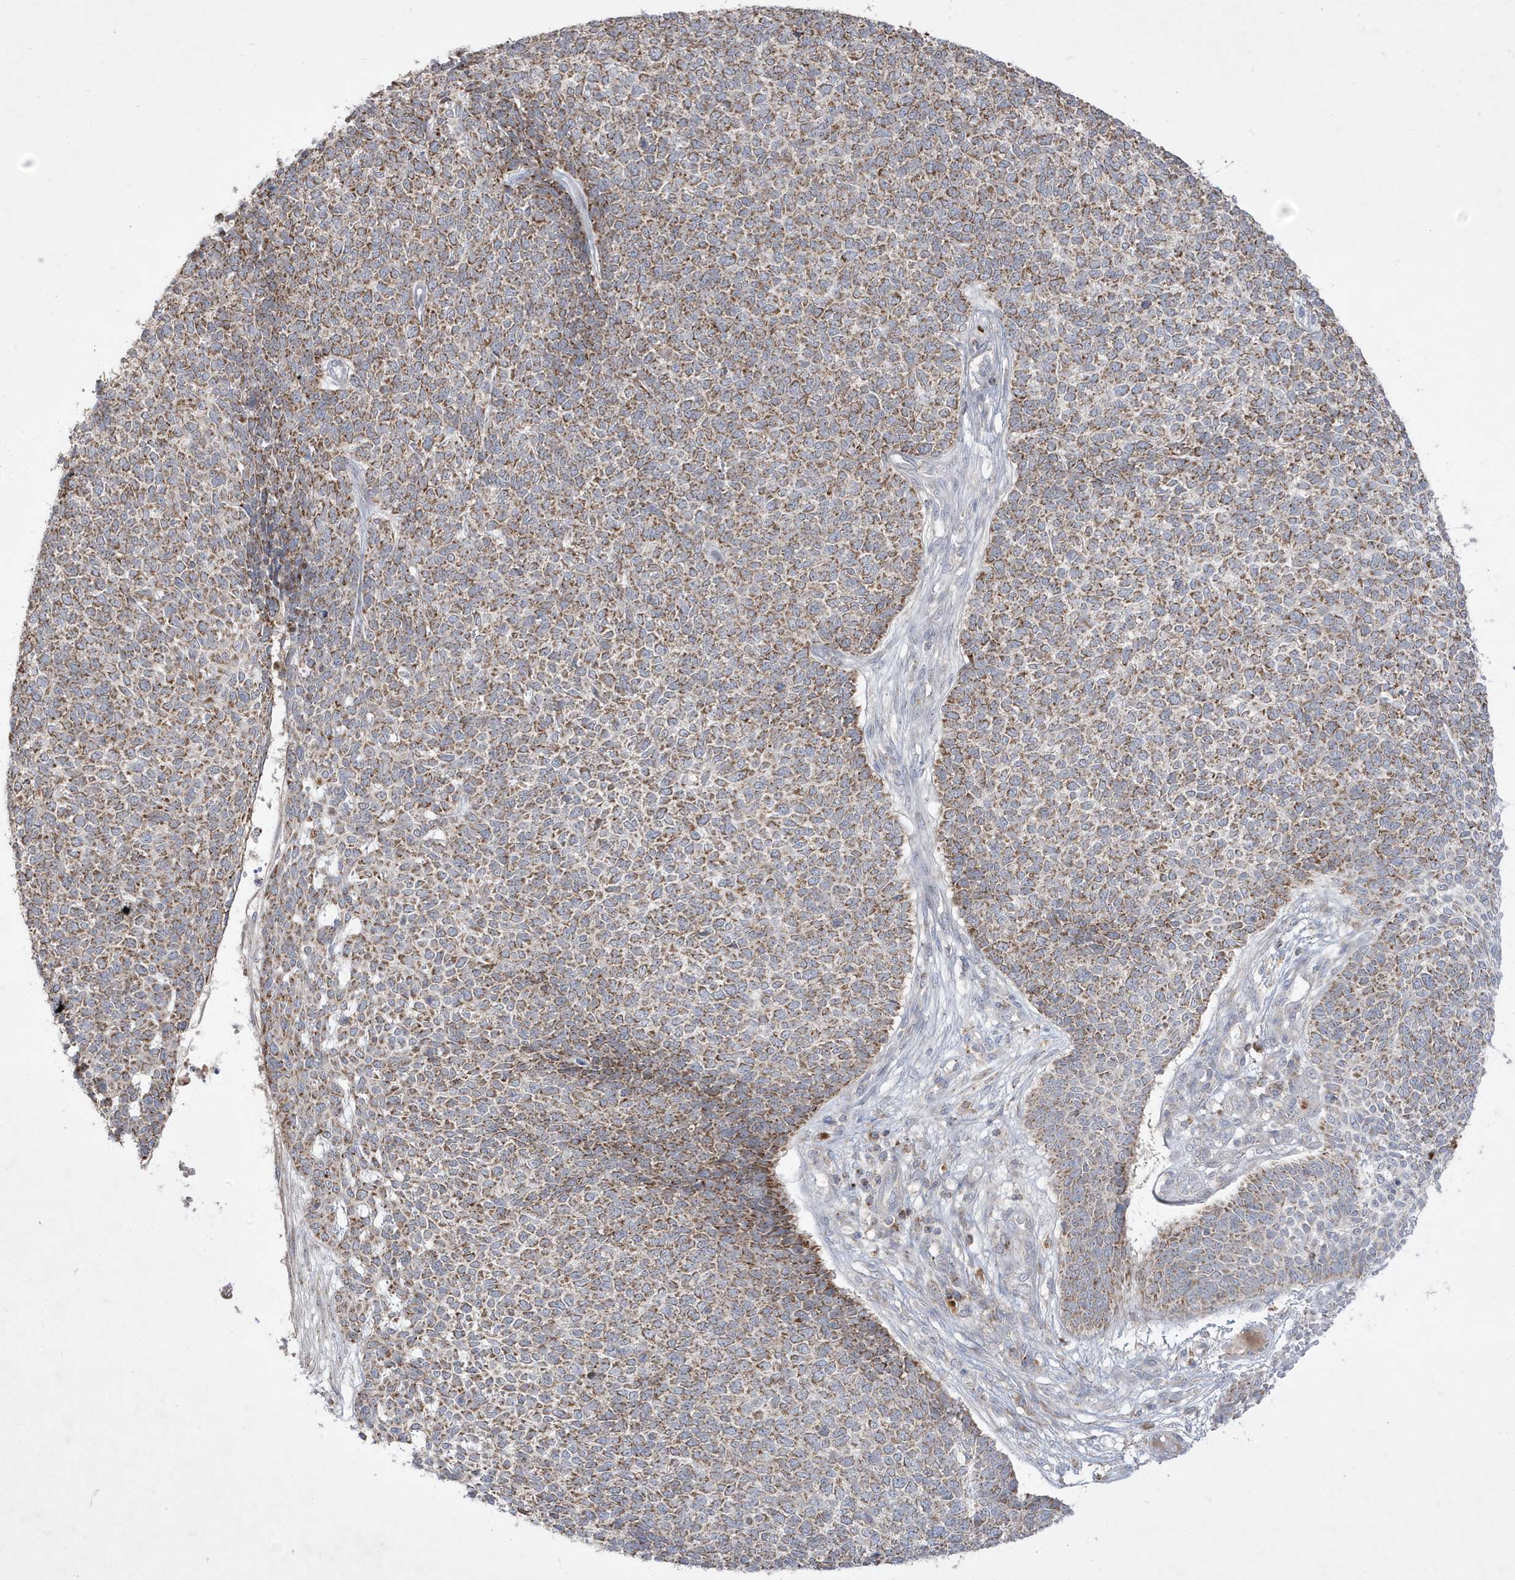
{"staining": {"intensity": "moderate", "quantity": ">75%", "location": "cytoplasmic/membranous"}, "tissue": "skin cancer", "cell_type": "Tumor cells", "image_type": "cancer", "snomed": [{"axis": "morphology", "description": "Basal cell carcinoma"}, {"axis": "topography", "description": "Skin"}], "caption": "Moderate cytoplasmic/membranous protein staining is identified in approximately >75% of tumor cells in basal cell carcinoma (skin).", "gene": "ADAMTSL3", "patient": {"sex": "female", "age": 84}}